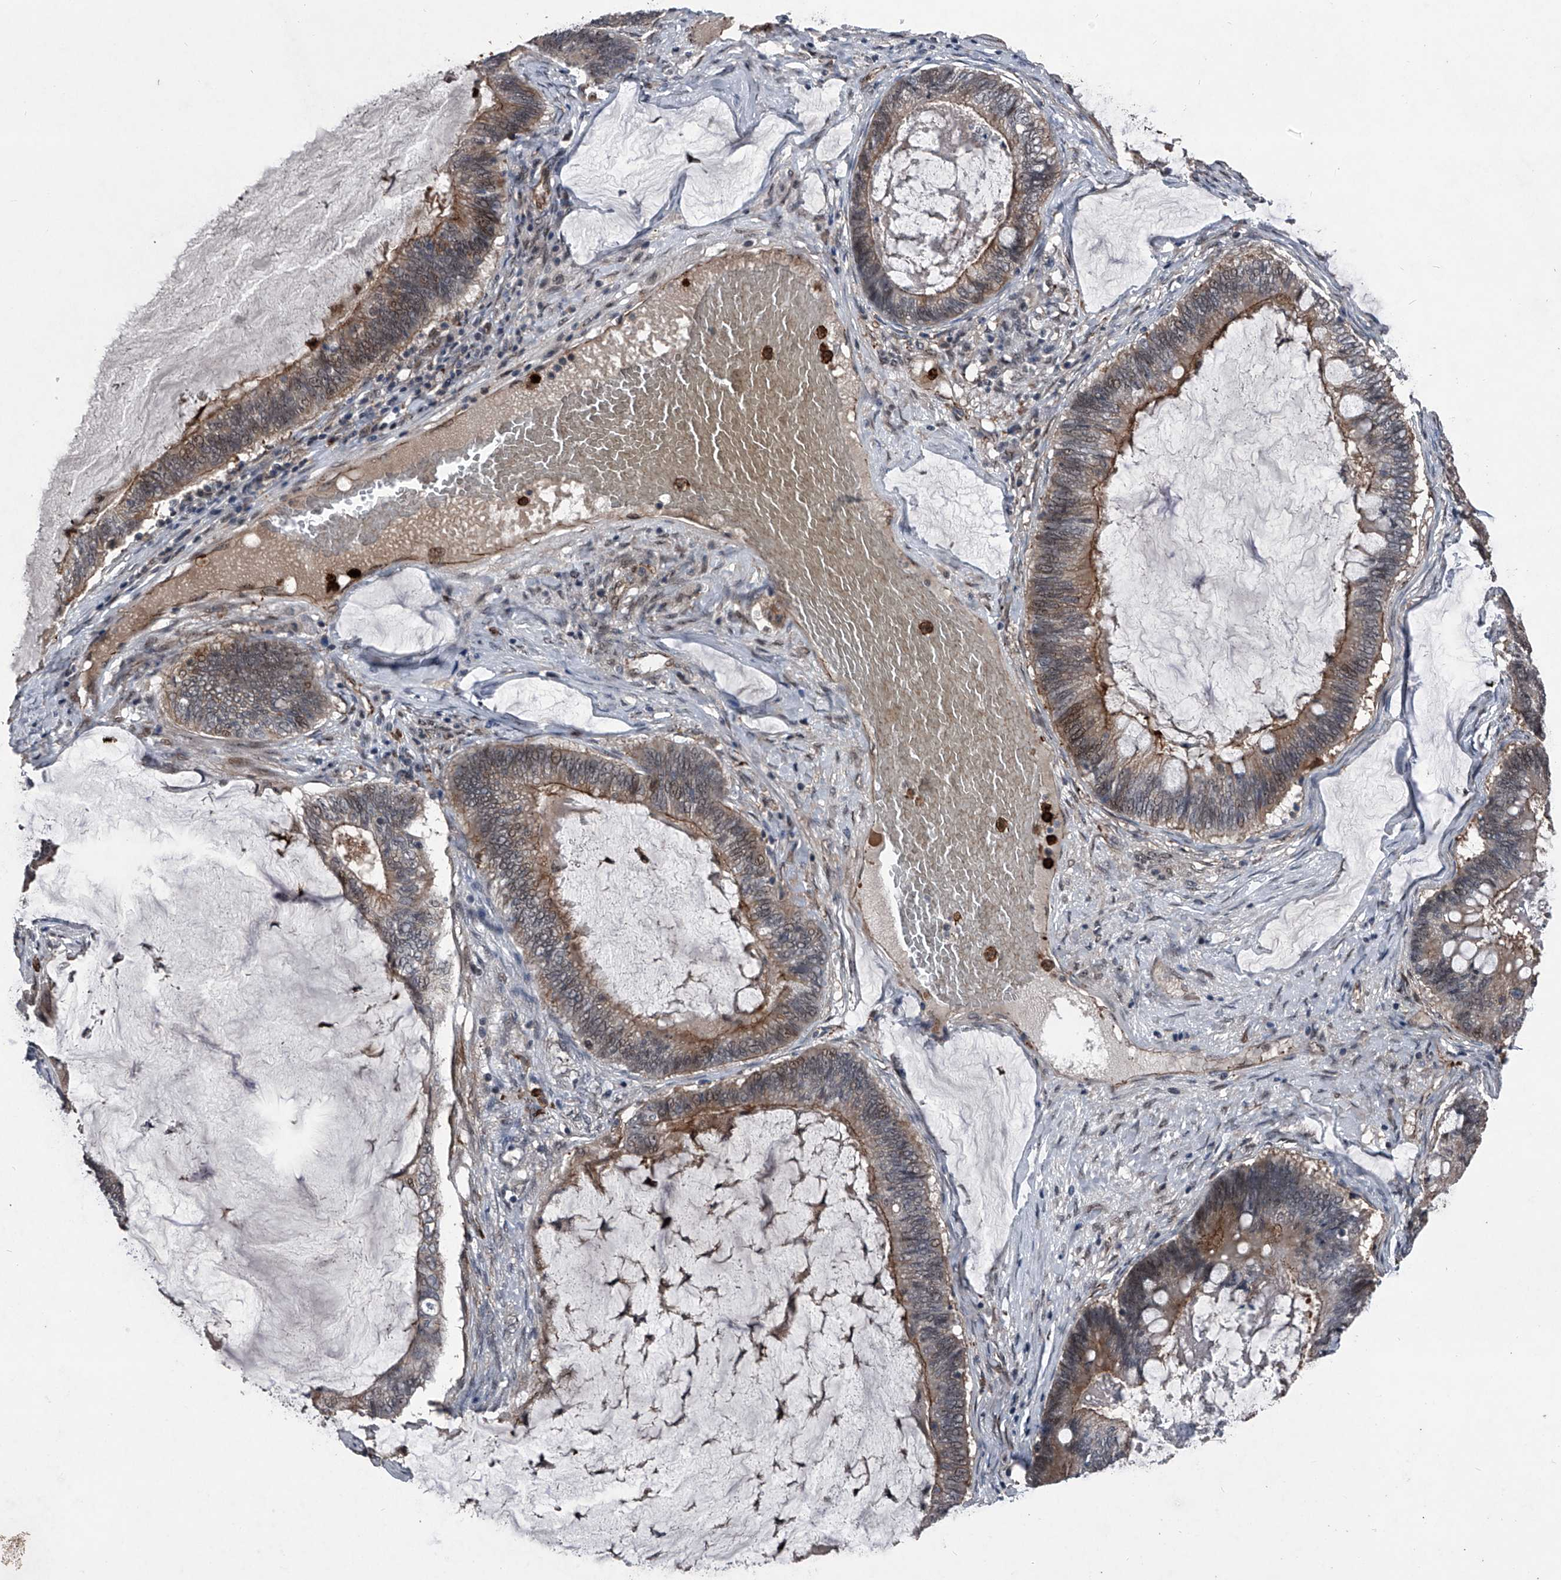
{"staining": {"intensity": "moderate", "quantity": "25%-75%", "location": "cytoplasmic/membranous,nuclear"}, "tissue": "ovarian cancer", "cell_type": "Tumor cells", "image_type": "cancer", "snomed": [{"axis": "morphology", "description": "Cystadenocarcinoma, mucinous, NOS"}, {"axis": "topography", "description": "Ovary"}], "caption": "An IHC image of neoplastic tissue is shown. Protein staining in brown labels moderate cytoplasmic/membranous and nuclear positivity in ovarian cancer (mucinous cystadenocarcinoma) within tumor cells. Nuclei are stained in blue.", "gene": "MAPKAP1", "patient": {"sex": "female", "age": 61}}